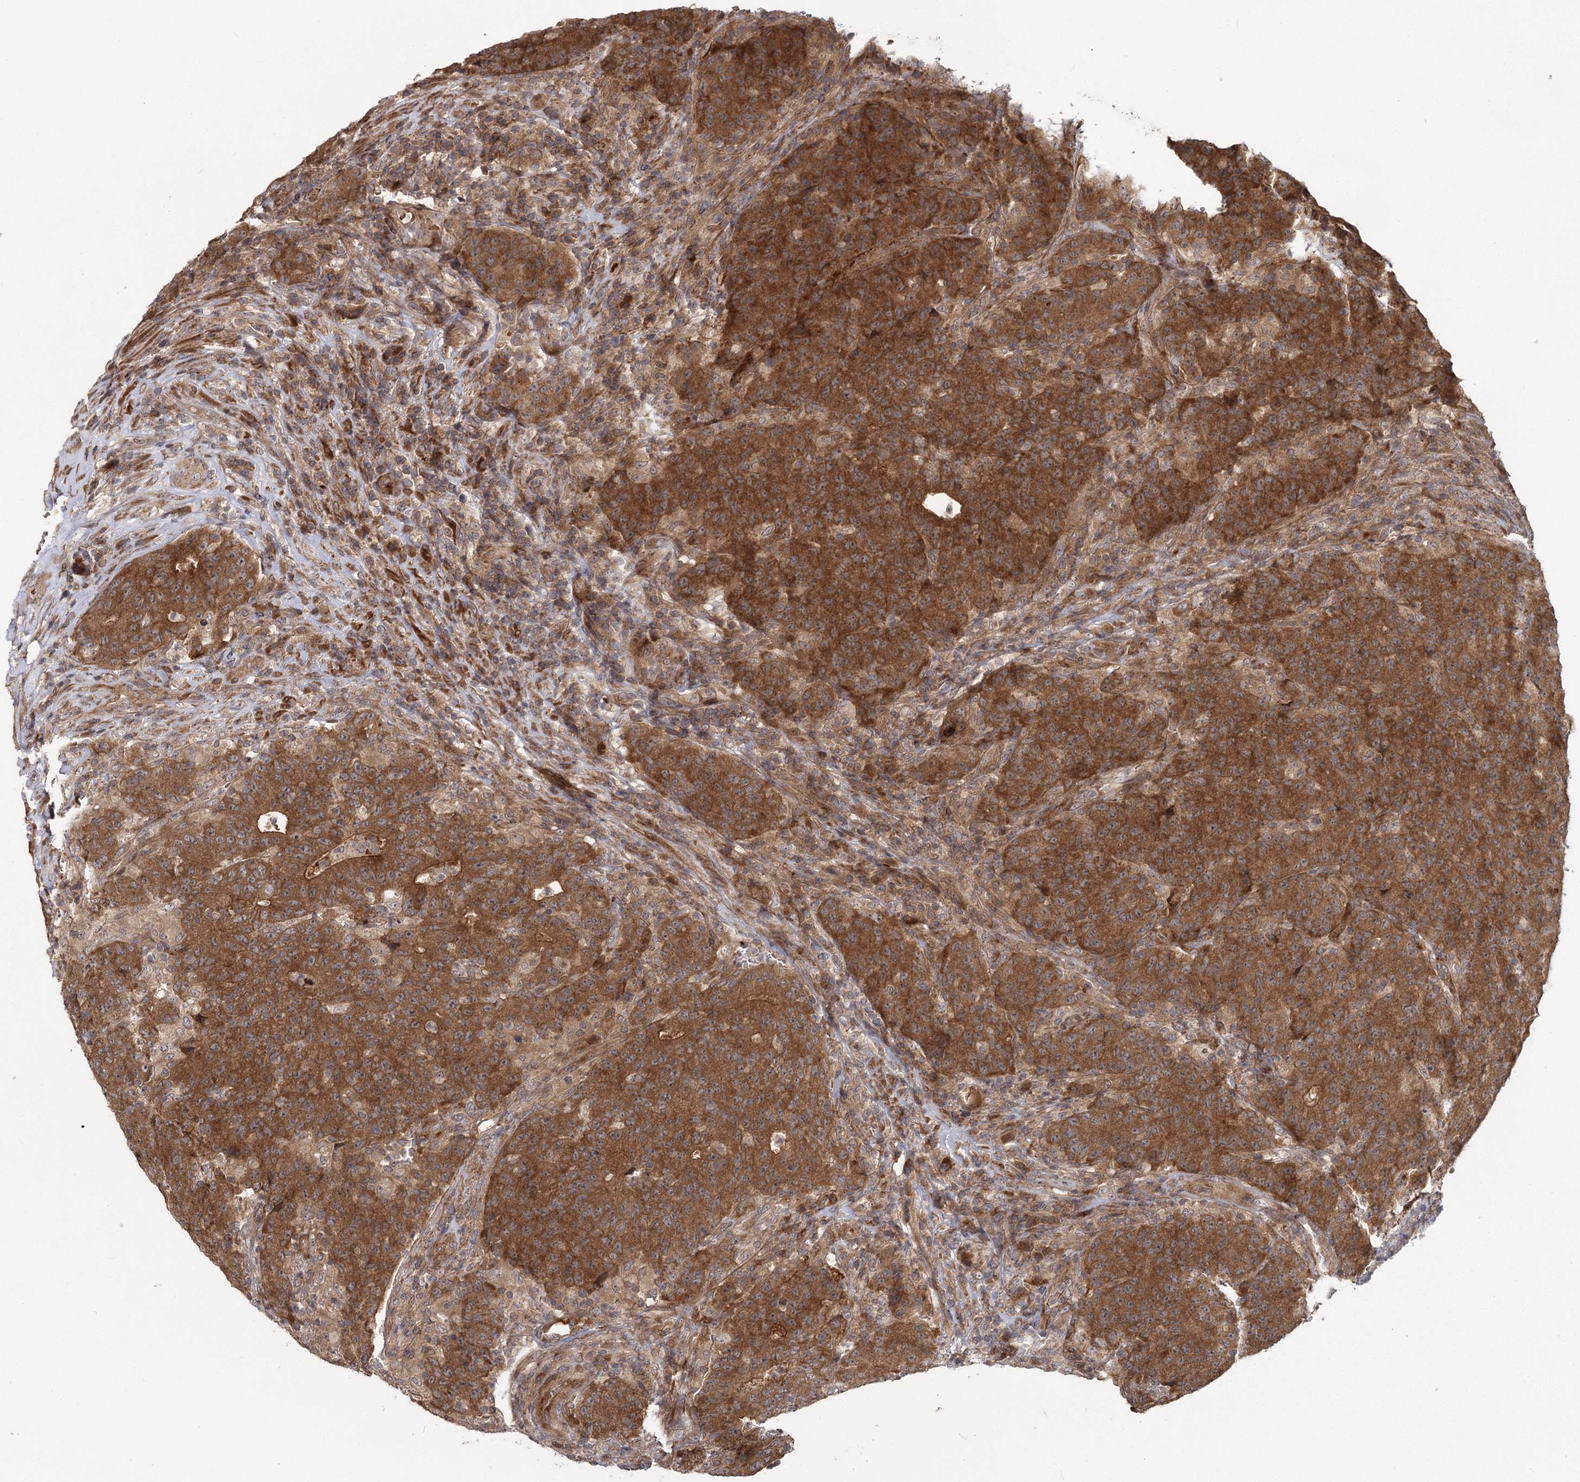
{"staining": {"intensity": "strong", "quantity": ">75%", "location": "cytoplasmic/membranous"}, "tissue": "colorectal cancer", "cell_type": "Tumor cells", "image_type": "cancer", "snomed": [{"axis": "morphology", "description": "Adenocarcinoma, NOS"}, {"axis": "topography", "description": "Colon"}], "caption": "Immunohistochemical staining of human colorectal cancer displays strong cytoplasmic/membranous protein positivity in approximately >75% of tumor cells. (brown staining indicates protein expression, while blue staining denotes nuclei).", "gene": "RAPGEF6", "patient": {"sex": "female", "age": 75}}